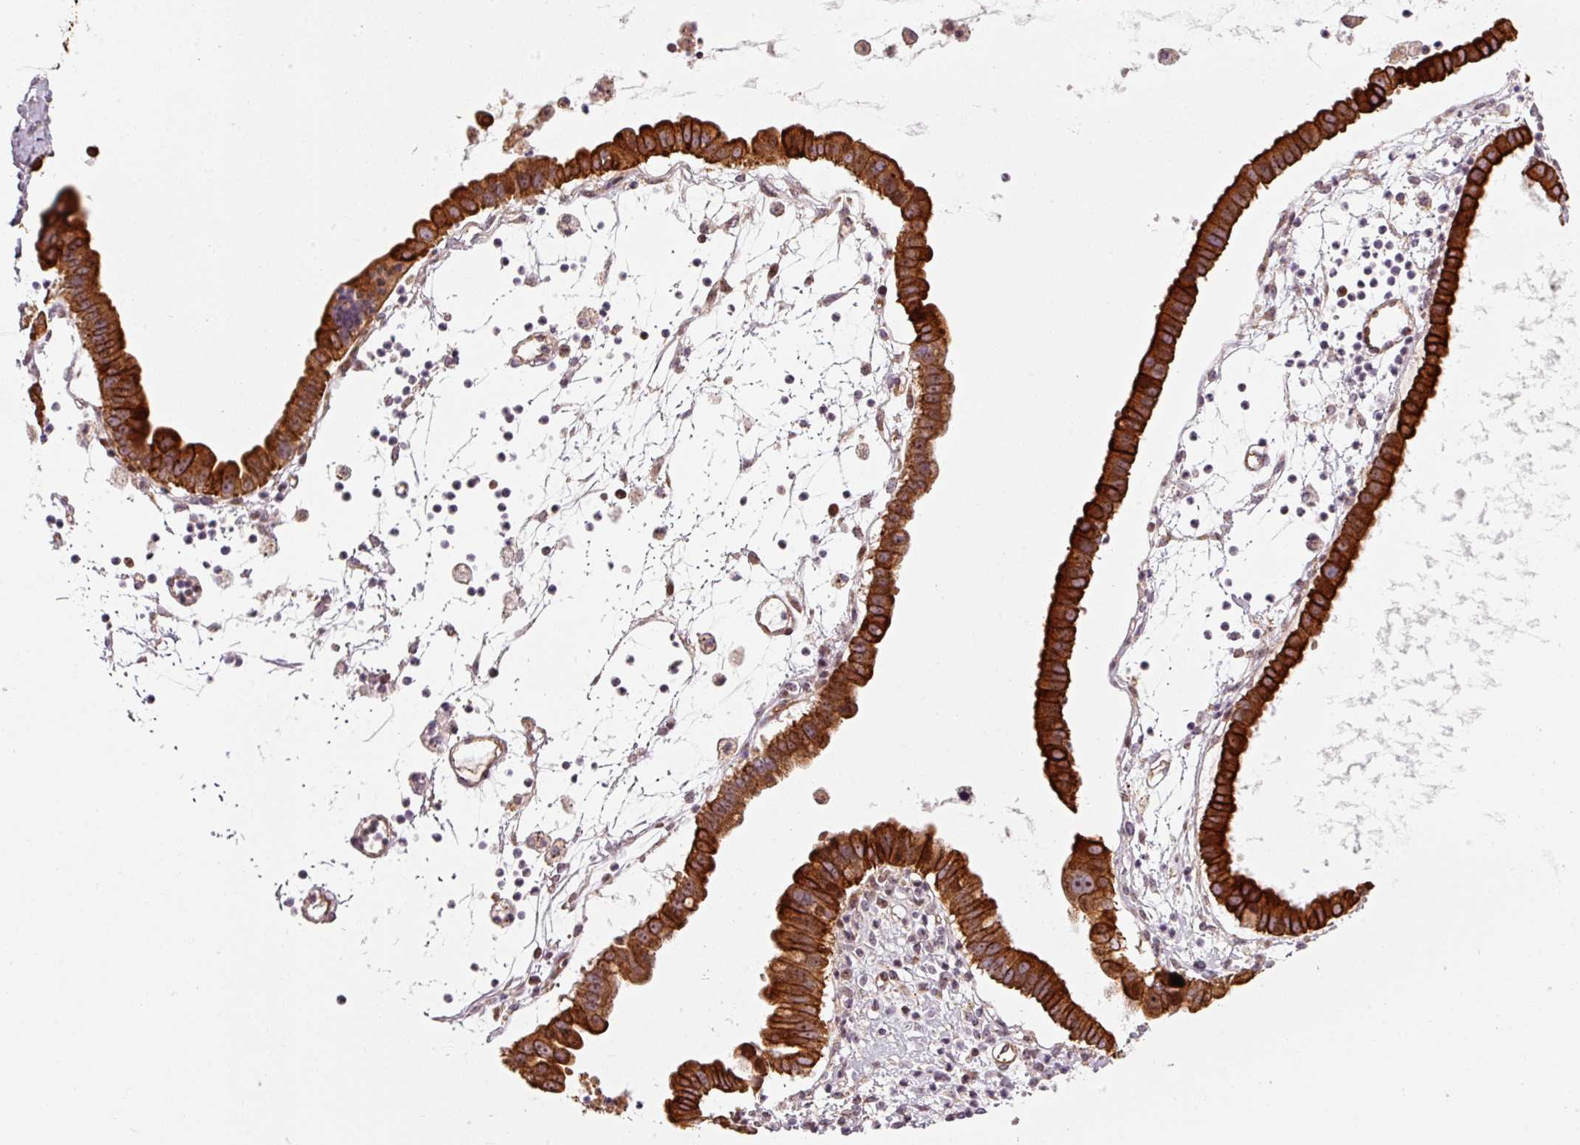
{"staining": {"intensity": "moderate", "quantity": ">75%", "location": "cytoplasmic/membranous"}, "tissue": "ovarian cancer", "cell_type": "Tumor cells", "image_type": "cancer", "snomed": [{"axis": "morphology", "description": "Cystadenocarcinoma, mucinous, NOS"}, {"axis": "topography", "description": "Ovary"}], "caption": "Protein staining shows moderate cytoplasmic/membranous expression in approximately >75% of tumor cells in mucinous cystadenocarcinoma (ovarian). (Stains: DAB (3,3'-diaminobenzidine) in brown, nuclei in blue, Microscopy: brightfield microscopy at high magnification).", "gene": "ANKRD20A1", "patient": {"sex": "female", "age": 61}}